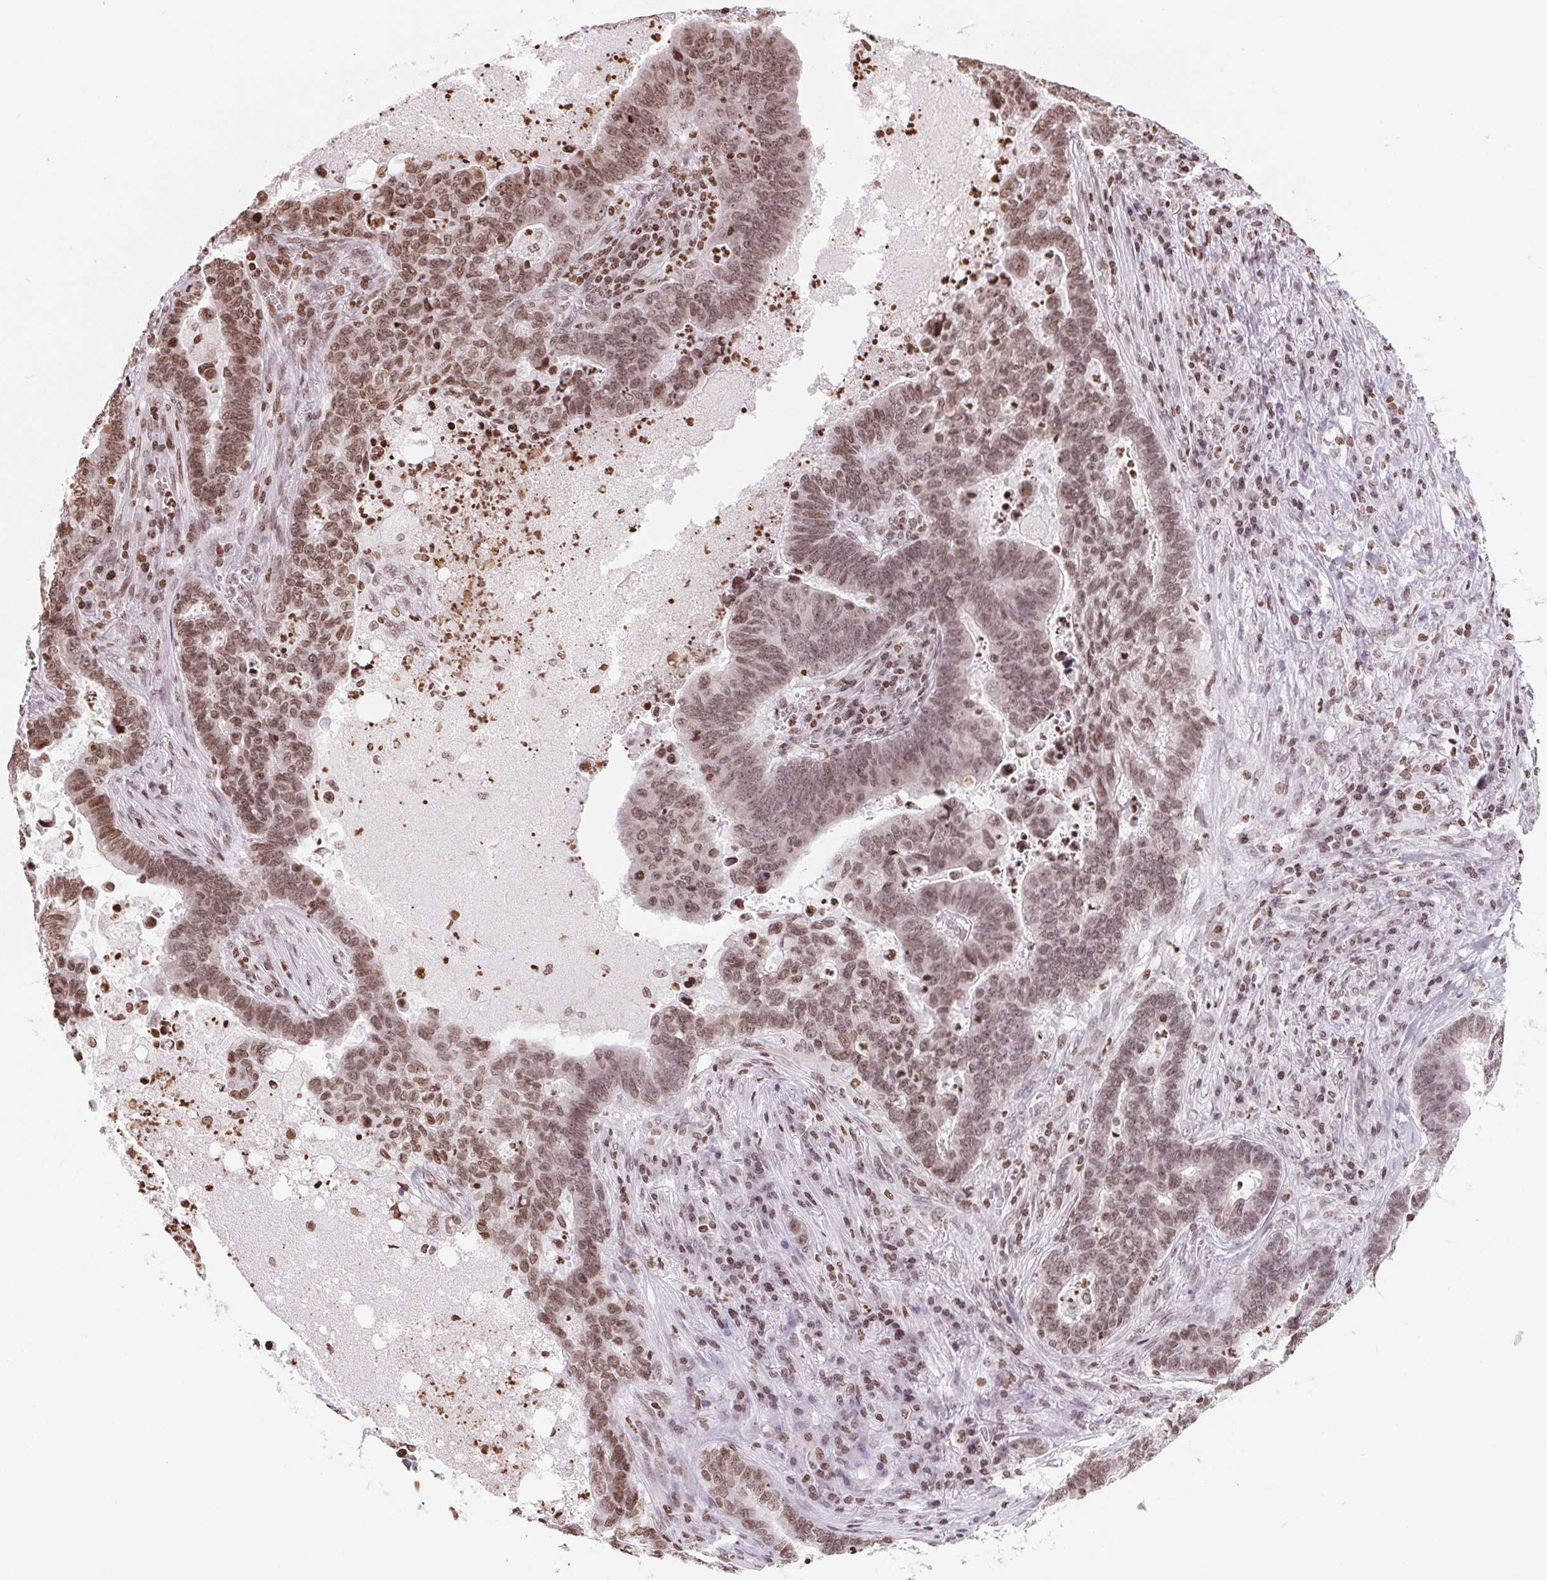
{"staining": {"intensity": "moderate", "quantity": ">75%", "location": "nuclear"}, "tissue": "lung cancer", "cell_type": "Tumor cells", "image_type": "cancer", "snomed": [{"axis": "morphology", "description": "Aneuploidy"}, {"axis": "morphology", "description": "Adenocarcinoma, NOS"}, {"axis": "morphology", "description": "Adenocarcinoma primary or metastatic"}, {"axis": "topography", "description": "Lung"}], "caption": "Lung cancer (adenocarcinoma) stained with a brown dye displays moderate nuclear positive expression in approximately >75% of tumor cells.", "gene": "SMIM12", "patient": {"sex": "female", "age": 75}}